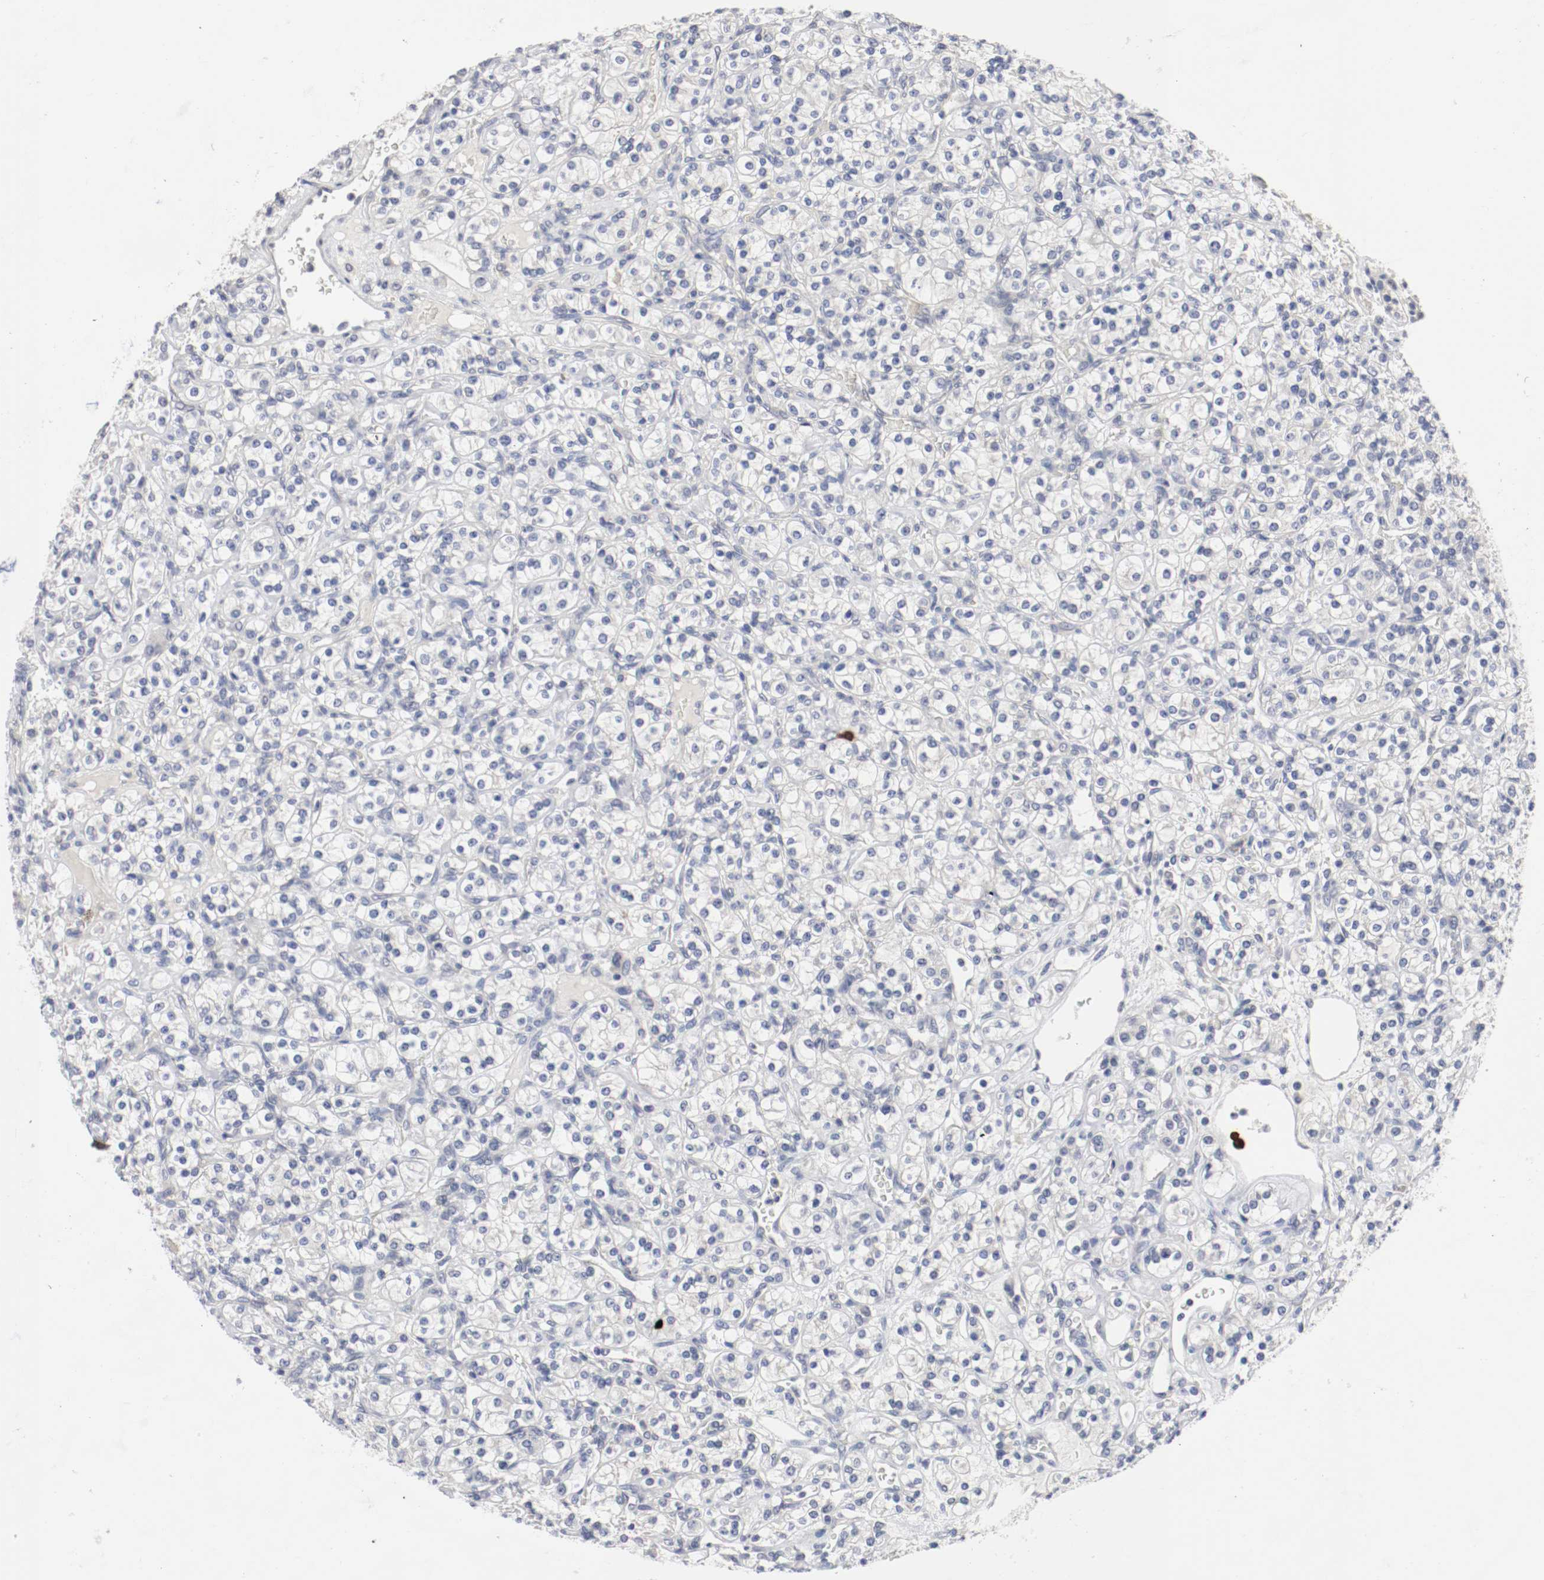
{"staining": {"intensity": "negative", "quantity": "none", "location": "none"}, "tissue": "renal cancer", "cell_type": "Tumor cells", "image_type": "cancer", "snomed": [{"axis": "morphology", "description": "Adenocarcinoma, NOS"}, {"axis": "topography", "description": "Kidney"}], "caption": "Immunohistochemistry of human renal cancer (adenocarcinoma) demonstrates no positivity in tumor cells.", "gene": "CEBPE", "patient": {"sex": "male", "age": 77}}